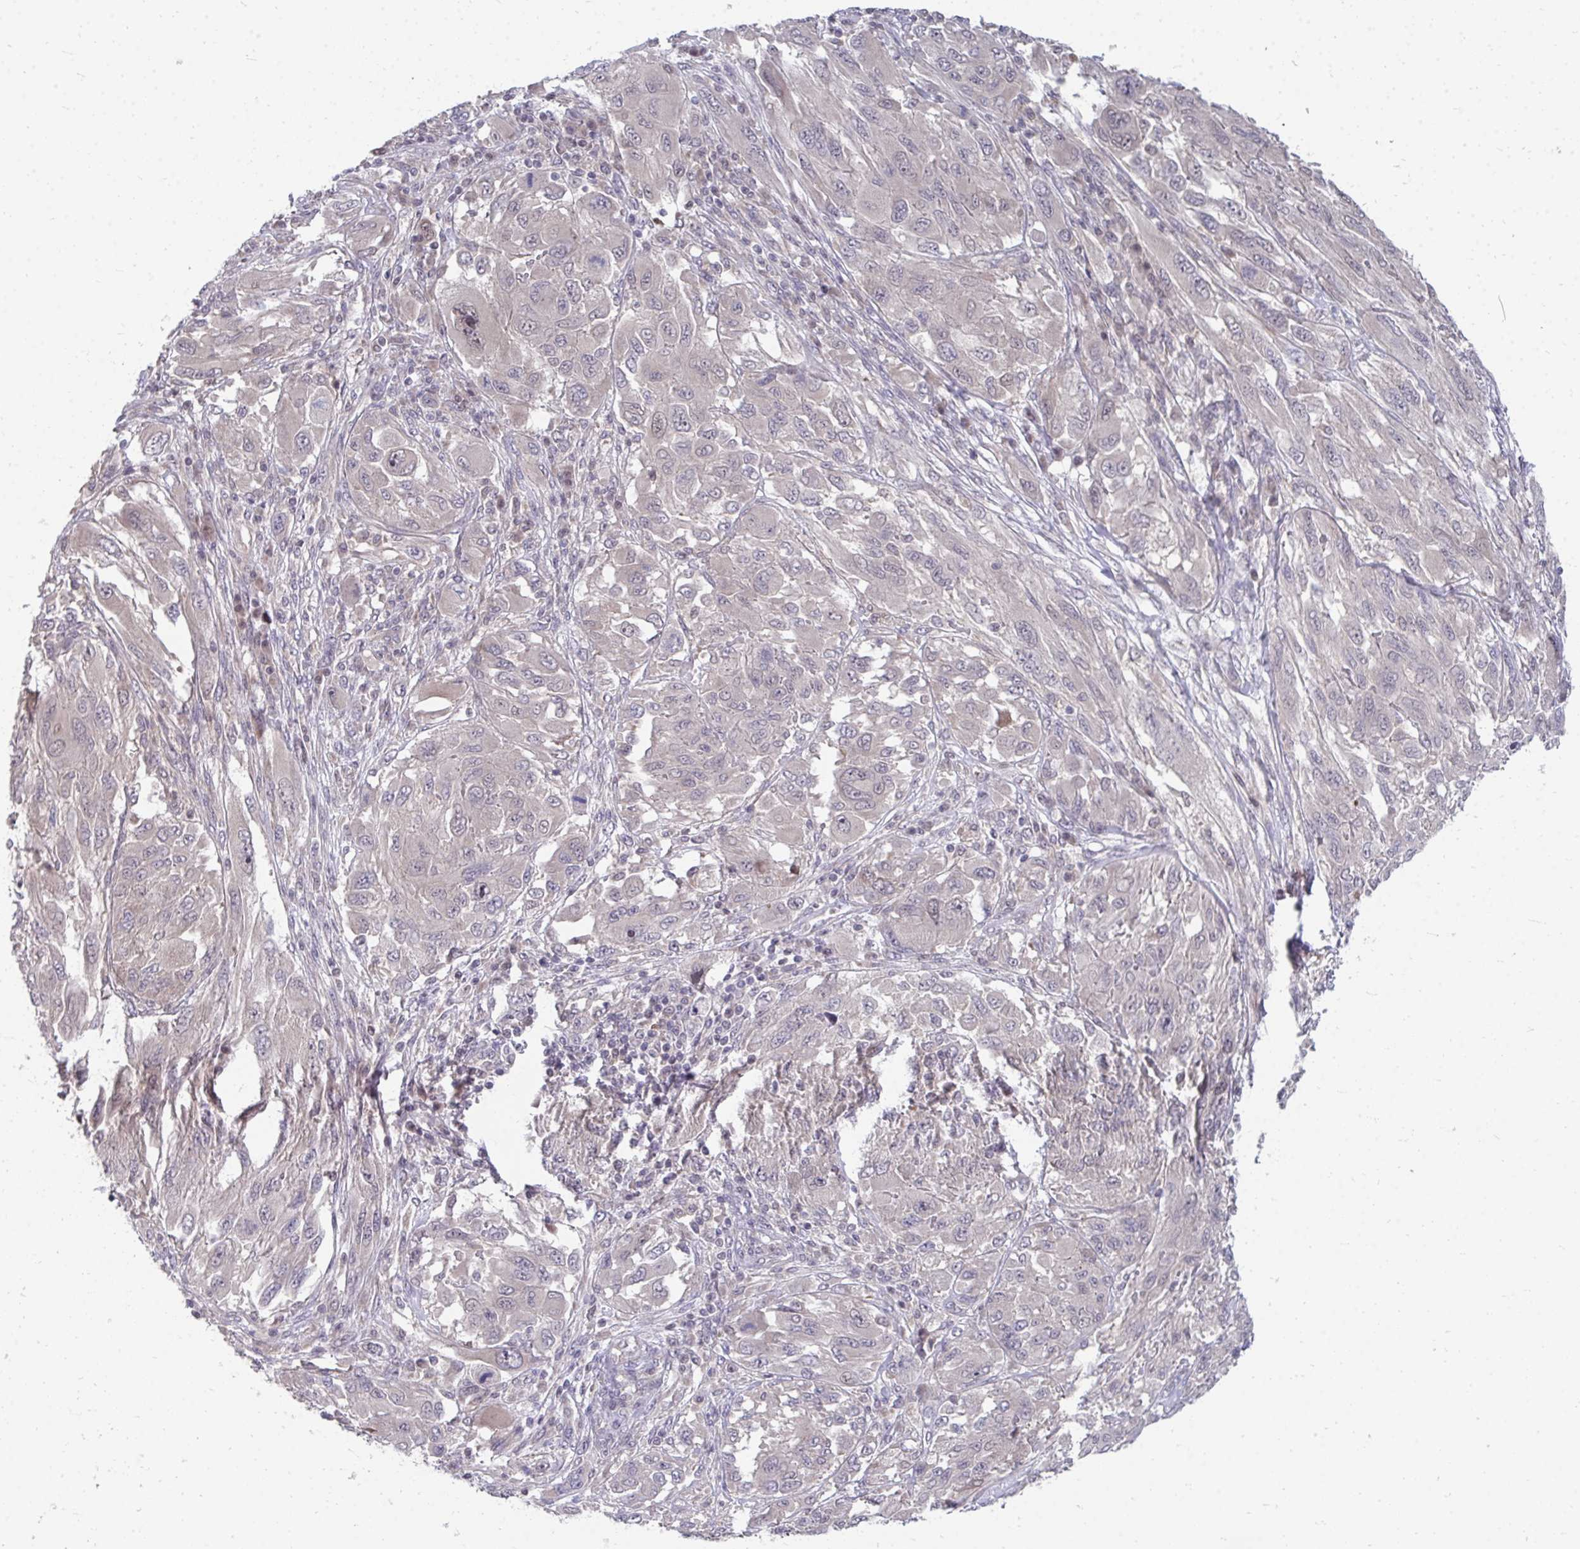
{"staining": {"intensity": "negative", "quantity": "none", "location": "none"}, "tissue": "melanoma", "cell_type": "Tumor cells", "image_type": "cancer", "snomed": [{"axis": "morphology", "description": "Malignant melanoma, NOS"}, {"axis": "topography", "description": "Skin"}], "caption": "An immunohistochemistry histopathology image of malignant melanoma is shown. There is no staining in tumor cells of malignant melanoma.", "gene": "MROH8", "patient": {"sex": "female", "age": 91}}